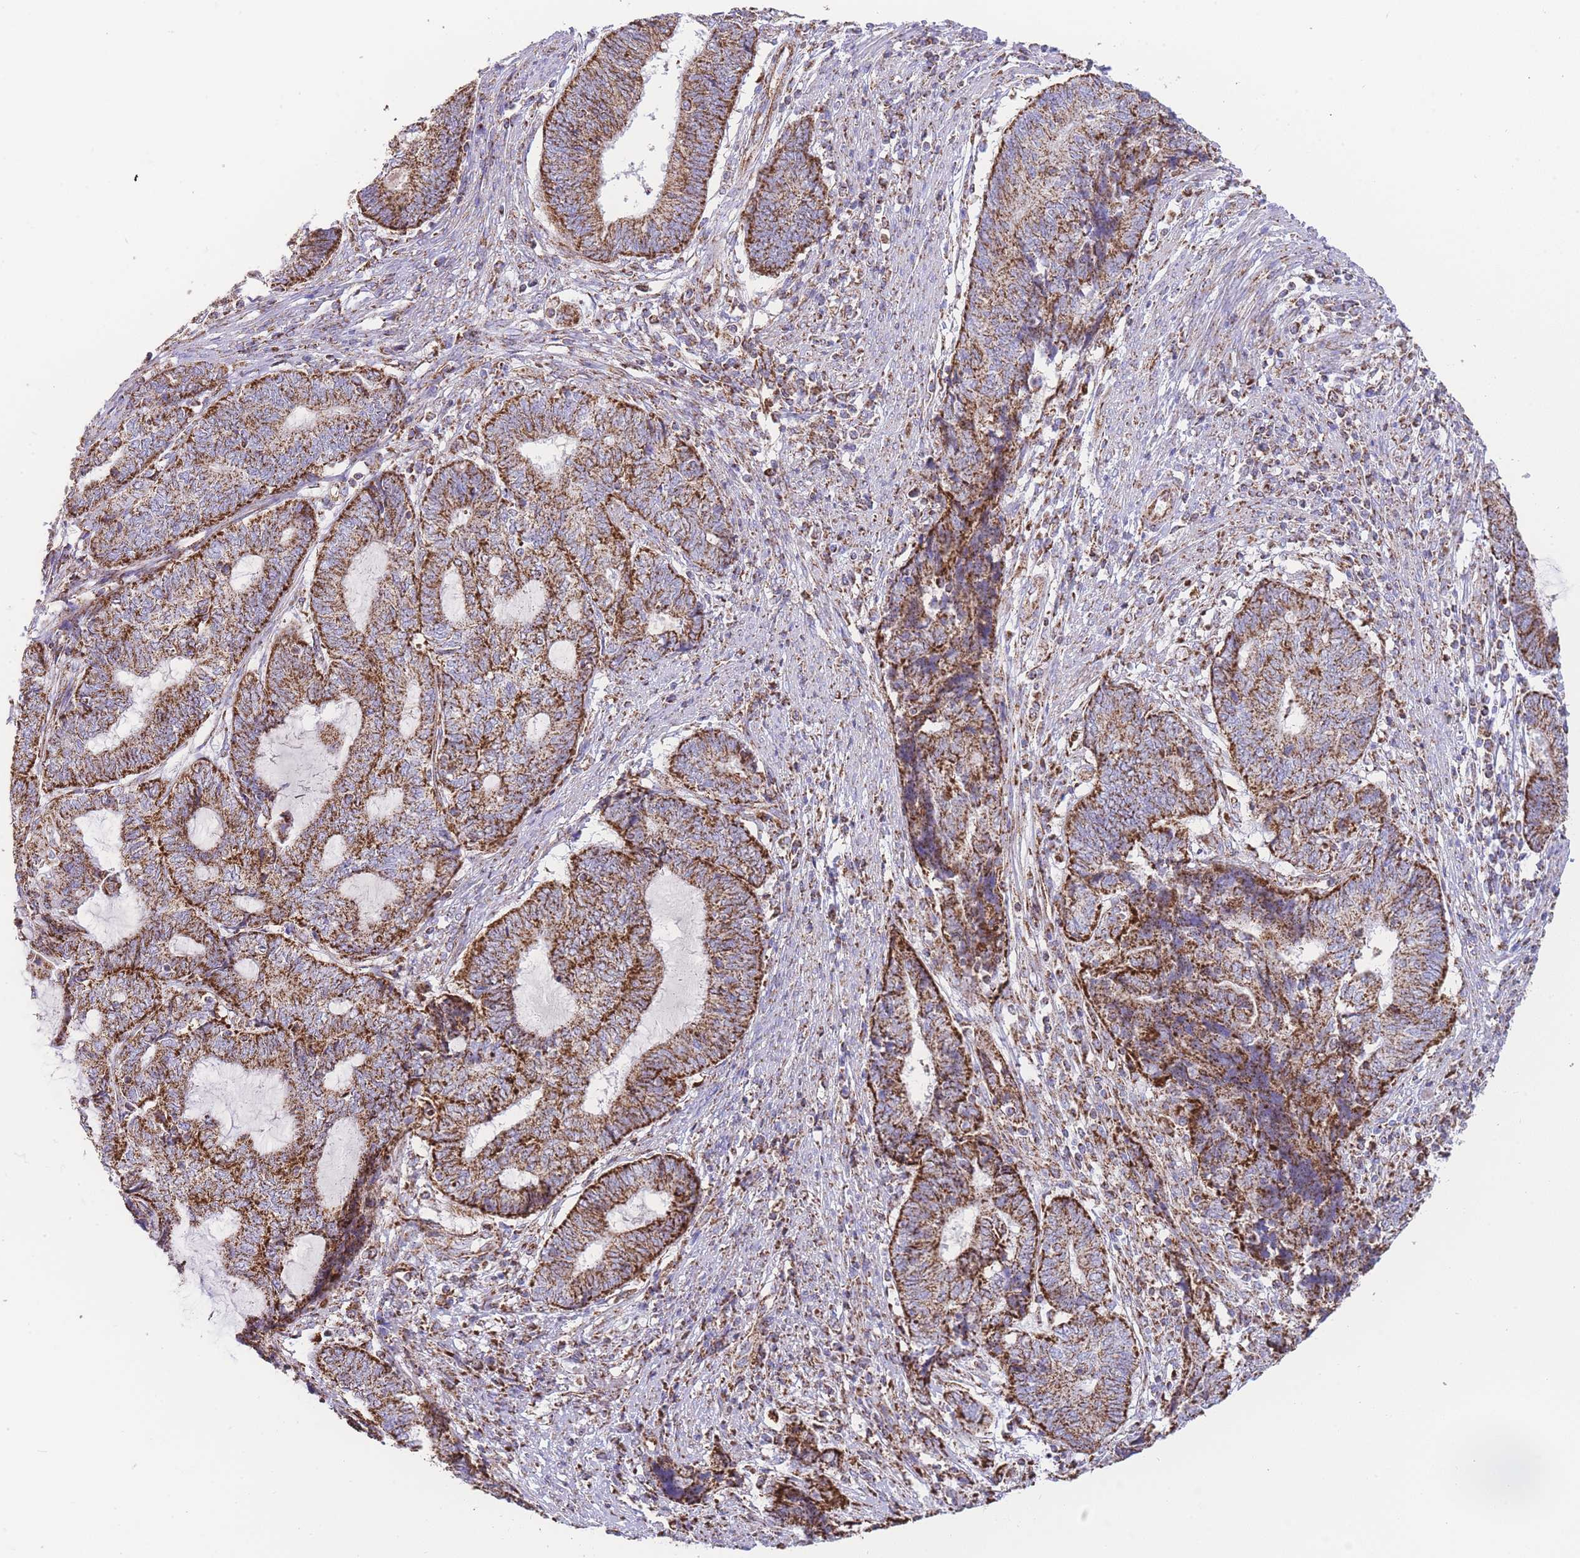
{"staining": {"intensity": "strong", "quantity": ">75%", "location": "cytoplasmic/membranous"}, "tissue": "endometrial cancer", "cell_type": "Tumor cells", "image_type": "cancer", "snomed": [{"axis": "morphology", "description": "Adenocarcinoma, NOS"}, {"axis": "topography", "description": "Uterus"}, {"axis": "topography", "description": "Endometrium"}], "caption": "About >75% of tumor cells in adenocarcinoma (endometrial) show strong cytoplasmic/membranous protein positivity as visualized by brown immunohistochemical staining.", "gene": "GSTM1", "patient": {"sex": "female", "age": 70}}